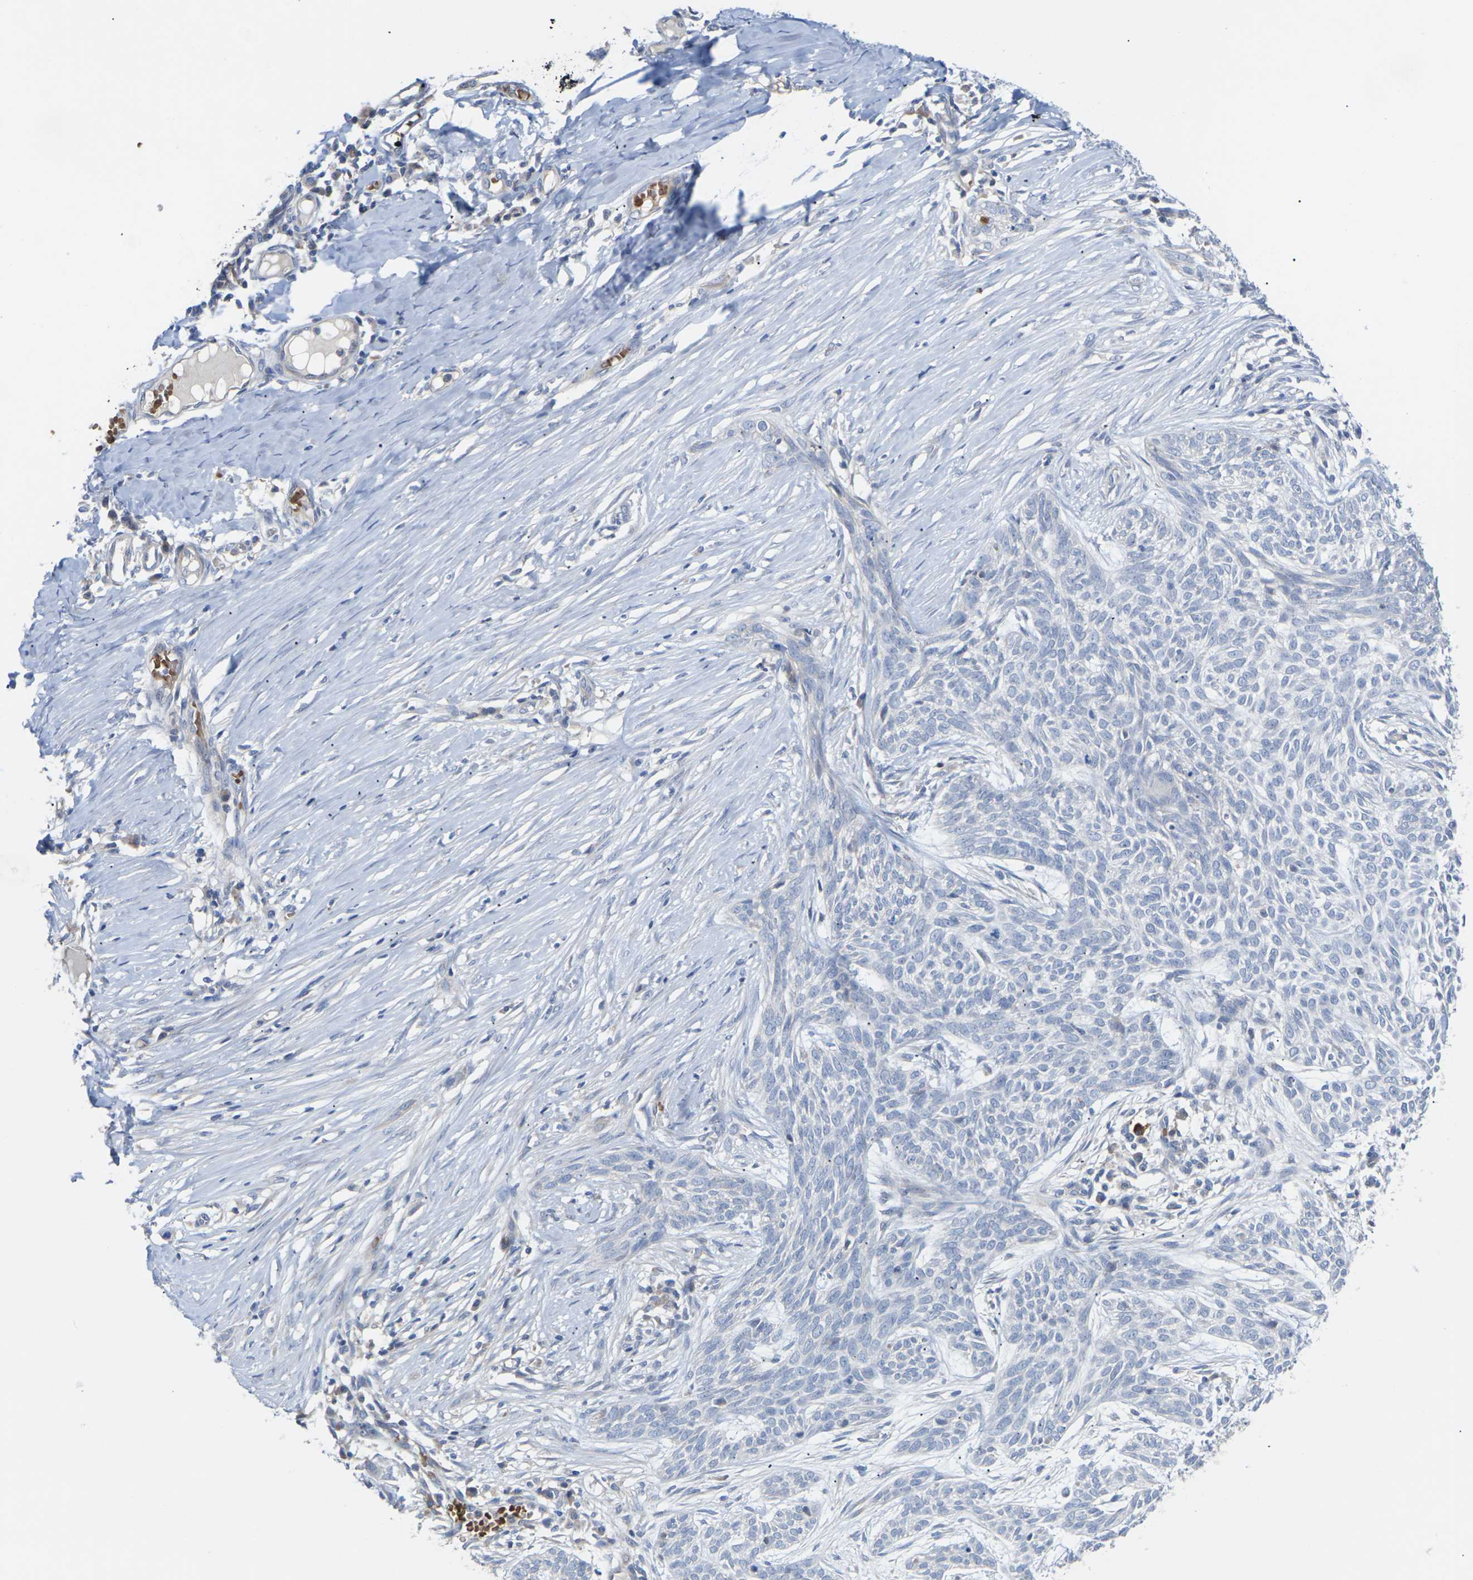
{"staining": {"intensity": "negative", "quantity": "none", "location": "none"}, "tissue": "skin cancer", "cell_type": "Tumor cells", "image_type": "cancer", "snomed": [{"axis": "morphology", "description": "Basal cell carcinoma"}, {"axis": "topography", "description": "Skin"}], "caption": "Skin cancer (basal cell carcinoma) was stained to show a protein in brown. There is no significant expression in tumor cells. (DAB (3,3'-diaminobenzidine) immunohistochemistry, high magnification).", "gene": "TMCO4", "patient": {"sex": "female", "age": 59}}